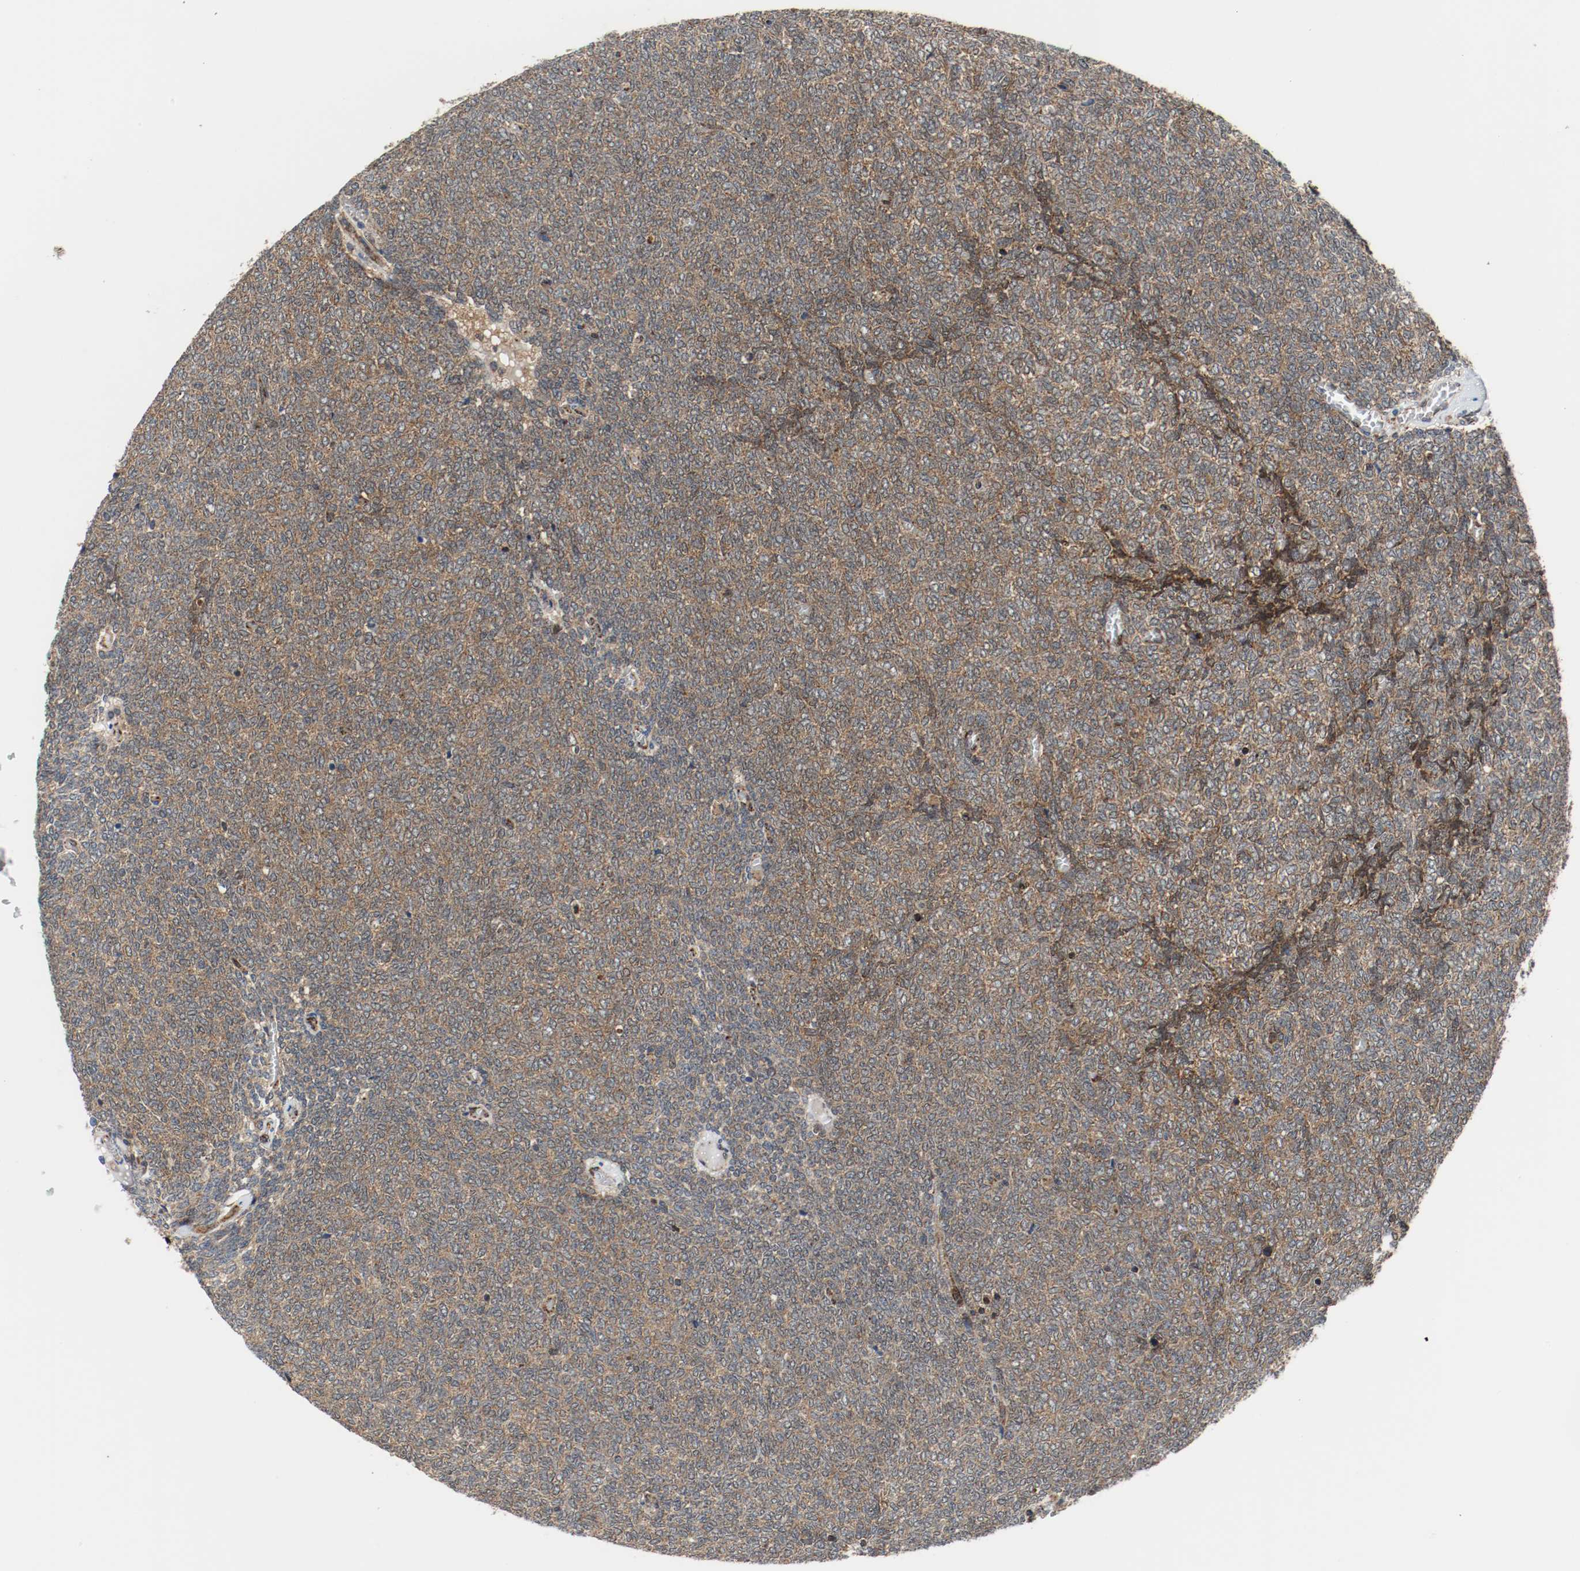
{"staining": {"intensity": "moderate", "quantity": ">75%", "location": "cytoplasmic/membranous"}, "tissue": "renal cancer", "cell_type": "Tumor cells", "image_type": "cancer", "snomed": [{"axis": "morphology", "description": "Neoplasm, malignant, NOS"}, {"axis": "topography", "description": "Kidney"}], "caption": "IHC photomicrograph of malignant neoplasm (renal) stained for a protein (brown), which exhibits medium levels of moderate cytoplasmic/membranous expression in about >75% of tumor cells.", "gene": "TXNRD1", "patient": {"sex": "male", "age": 28}}